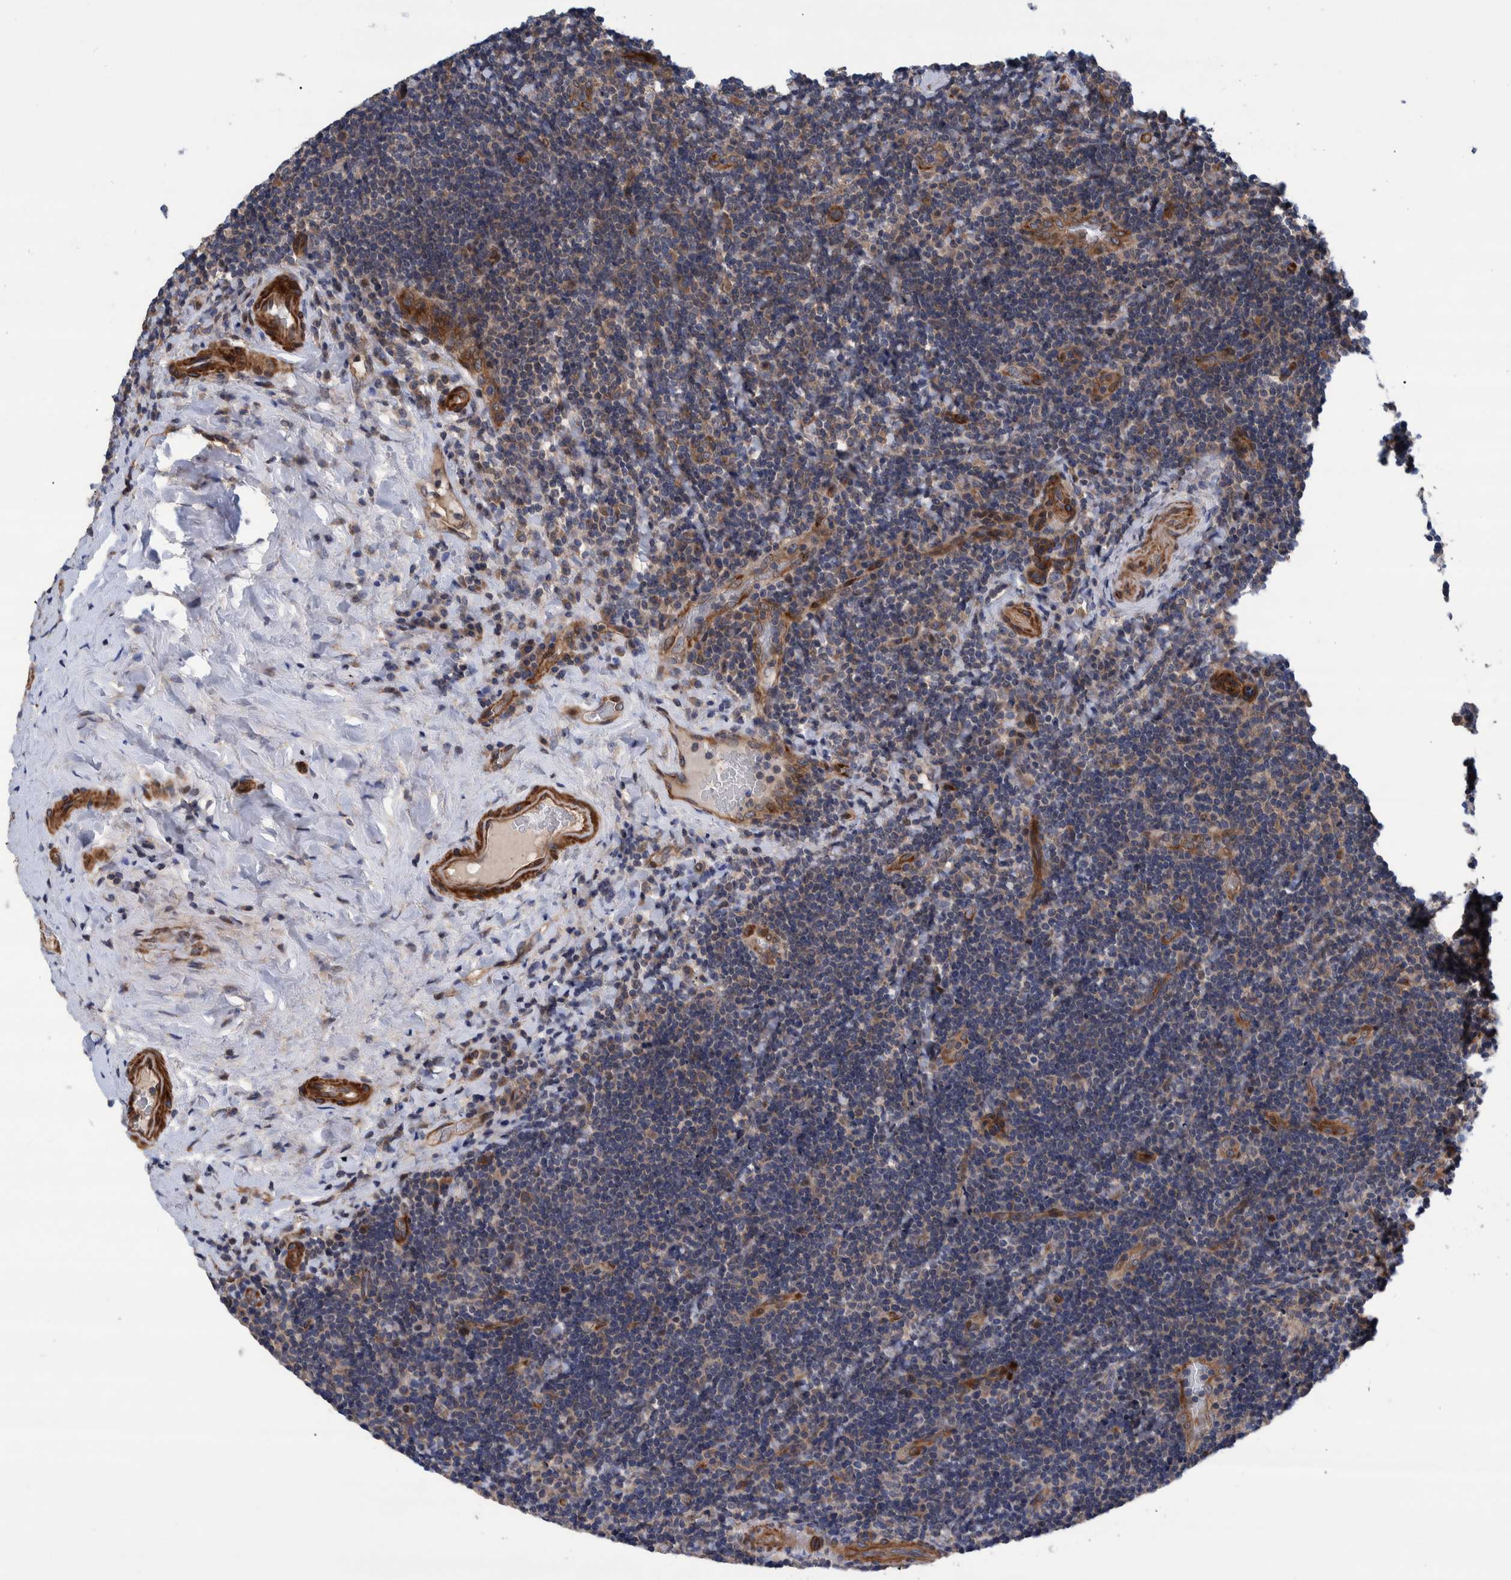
{"staining": {"intensity": "weak", "quantity": "25%-75%", "location": "cytoplasmic/membranous"}, "tissue": "lymphoma", "cell_type": "Tumor cells", "image_type": "cancer", "snomed": [{"axis": "morphology", "description": "Malignant lymphoma, non-Hodgkin's type, High grade"}, {"axis": "topography", "description": "Tonsil"}], "caption": "Immunohistochemical staining of human lymphoma exhibits low levels of weak cytoplasmic/membranous positivity in about 25%-75% of tumor cells. The staining is performed using DAB brown chromogen to label protein expression. The nuclei are counter-stained blue using hematoxylin.", "gene": "GRPEL2", "patient": {"sex": "female", "age": 36}}